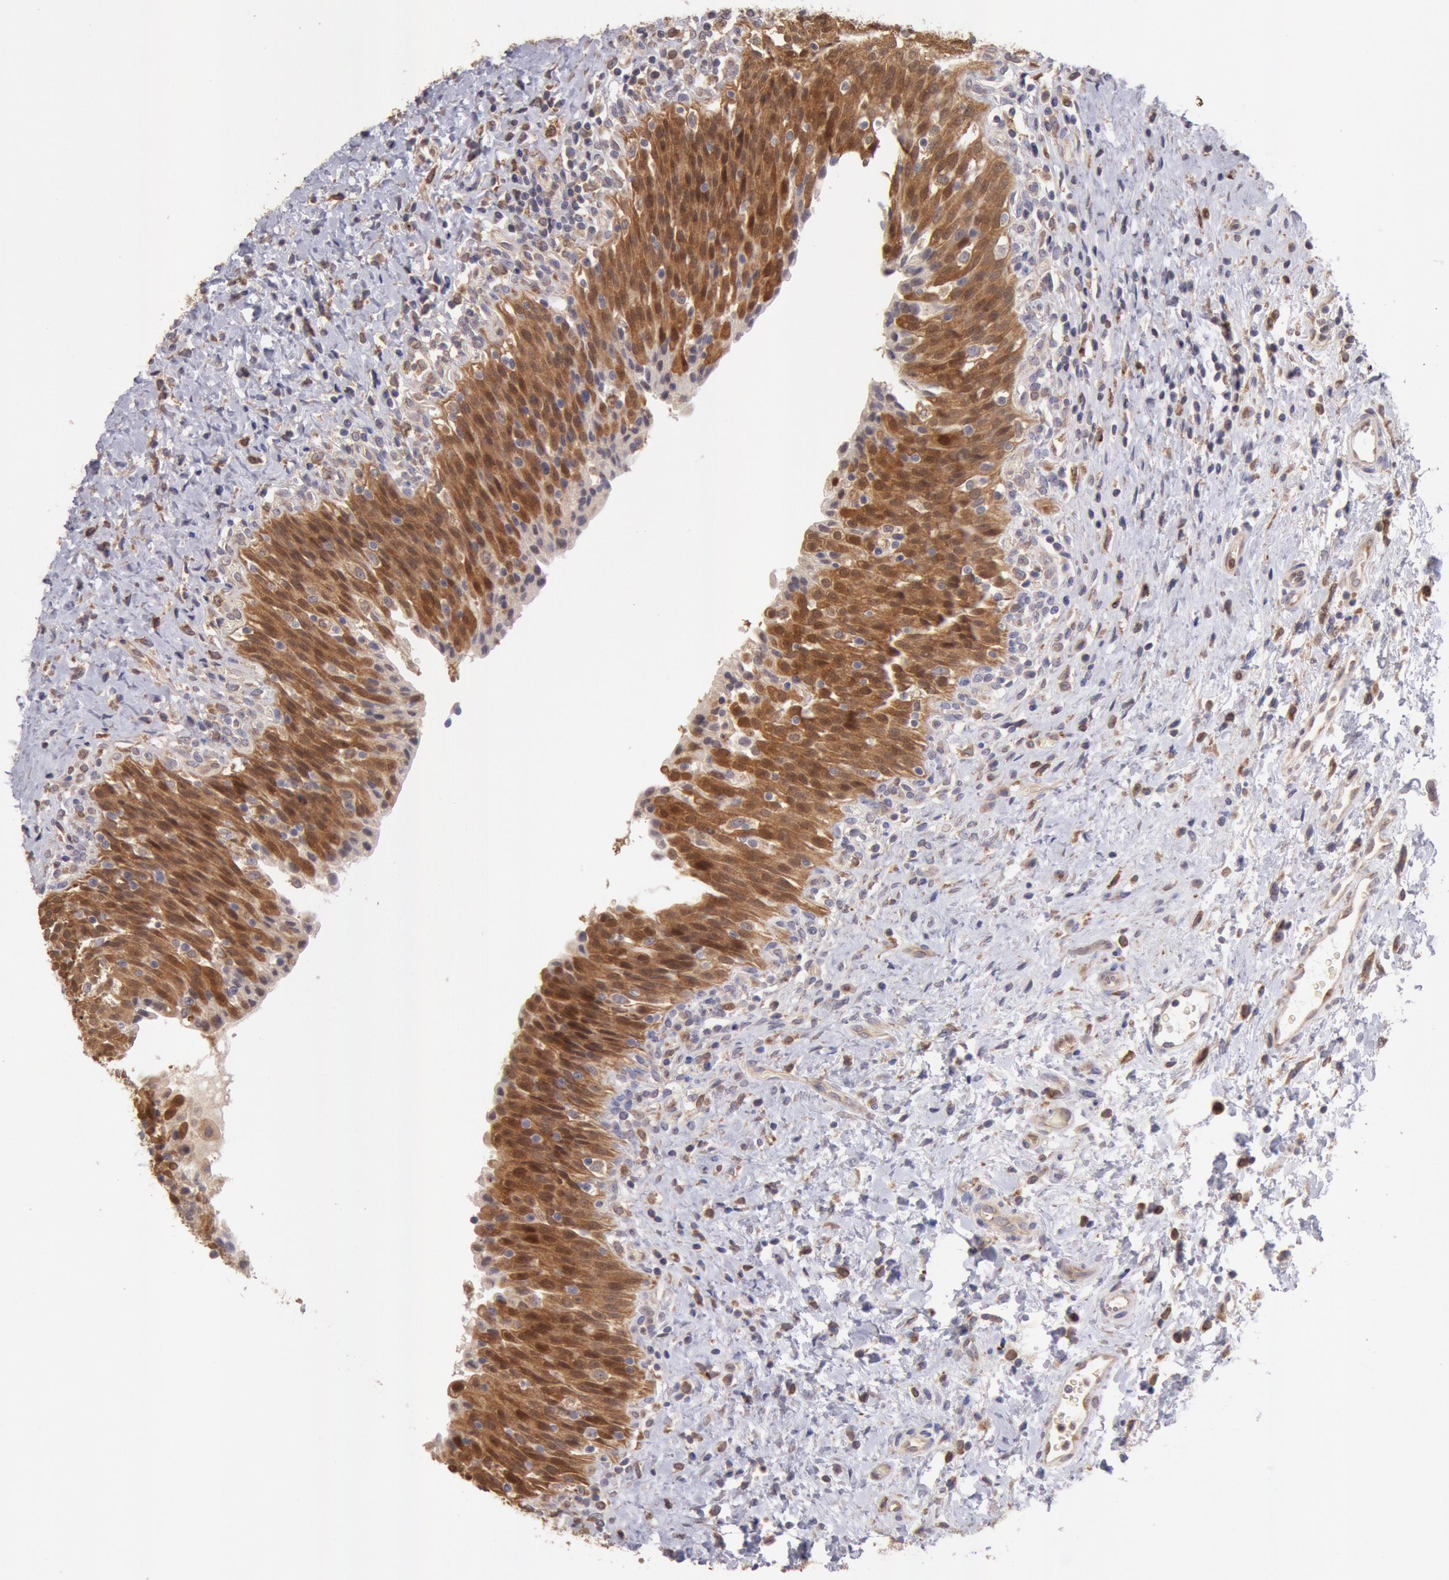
{"staining": {"intensity": "strong", "quantity": ">75%", "location": "cytoplasmic/membranous,nuclear"}, "tissue": "urinary bladder", "cell_type": "Urothelial cells", "image_type": "normal", "snomed": [{"axis": "morphology", "description": "Normal tissue, NOS"}, {"axis": "topography", "description": "Urinary bladder"}], "caption": "Immunohistochemistry (IHC) (DAB (3,3'-diaminobenzidine)) staining of benign human urinary bladder exhibits strong cytoplasmic/membranous,nuclear protein expression in about >75% of urothelial cells. (Stains: DAB in brown, nuclei in blue, Microscopy: brightfield microscopy at high magnification).", "gene": "COMT", "patient": {"sex": "male", "age": 51}}